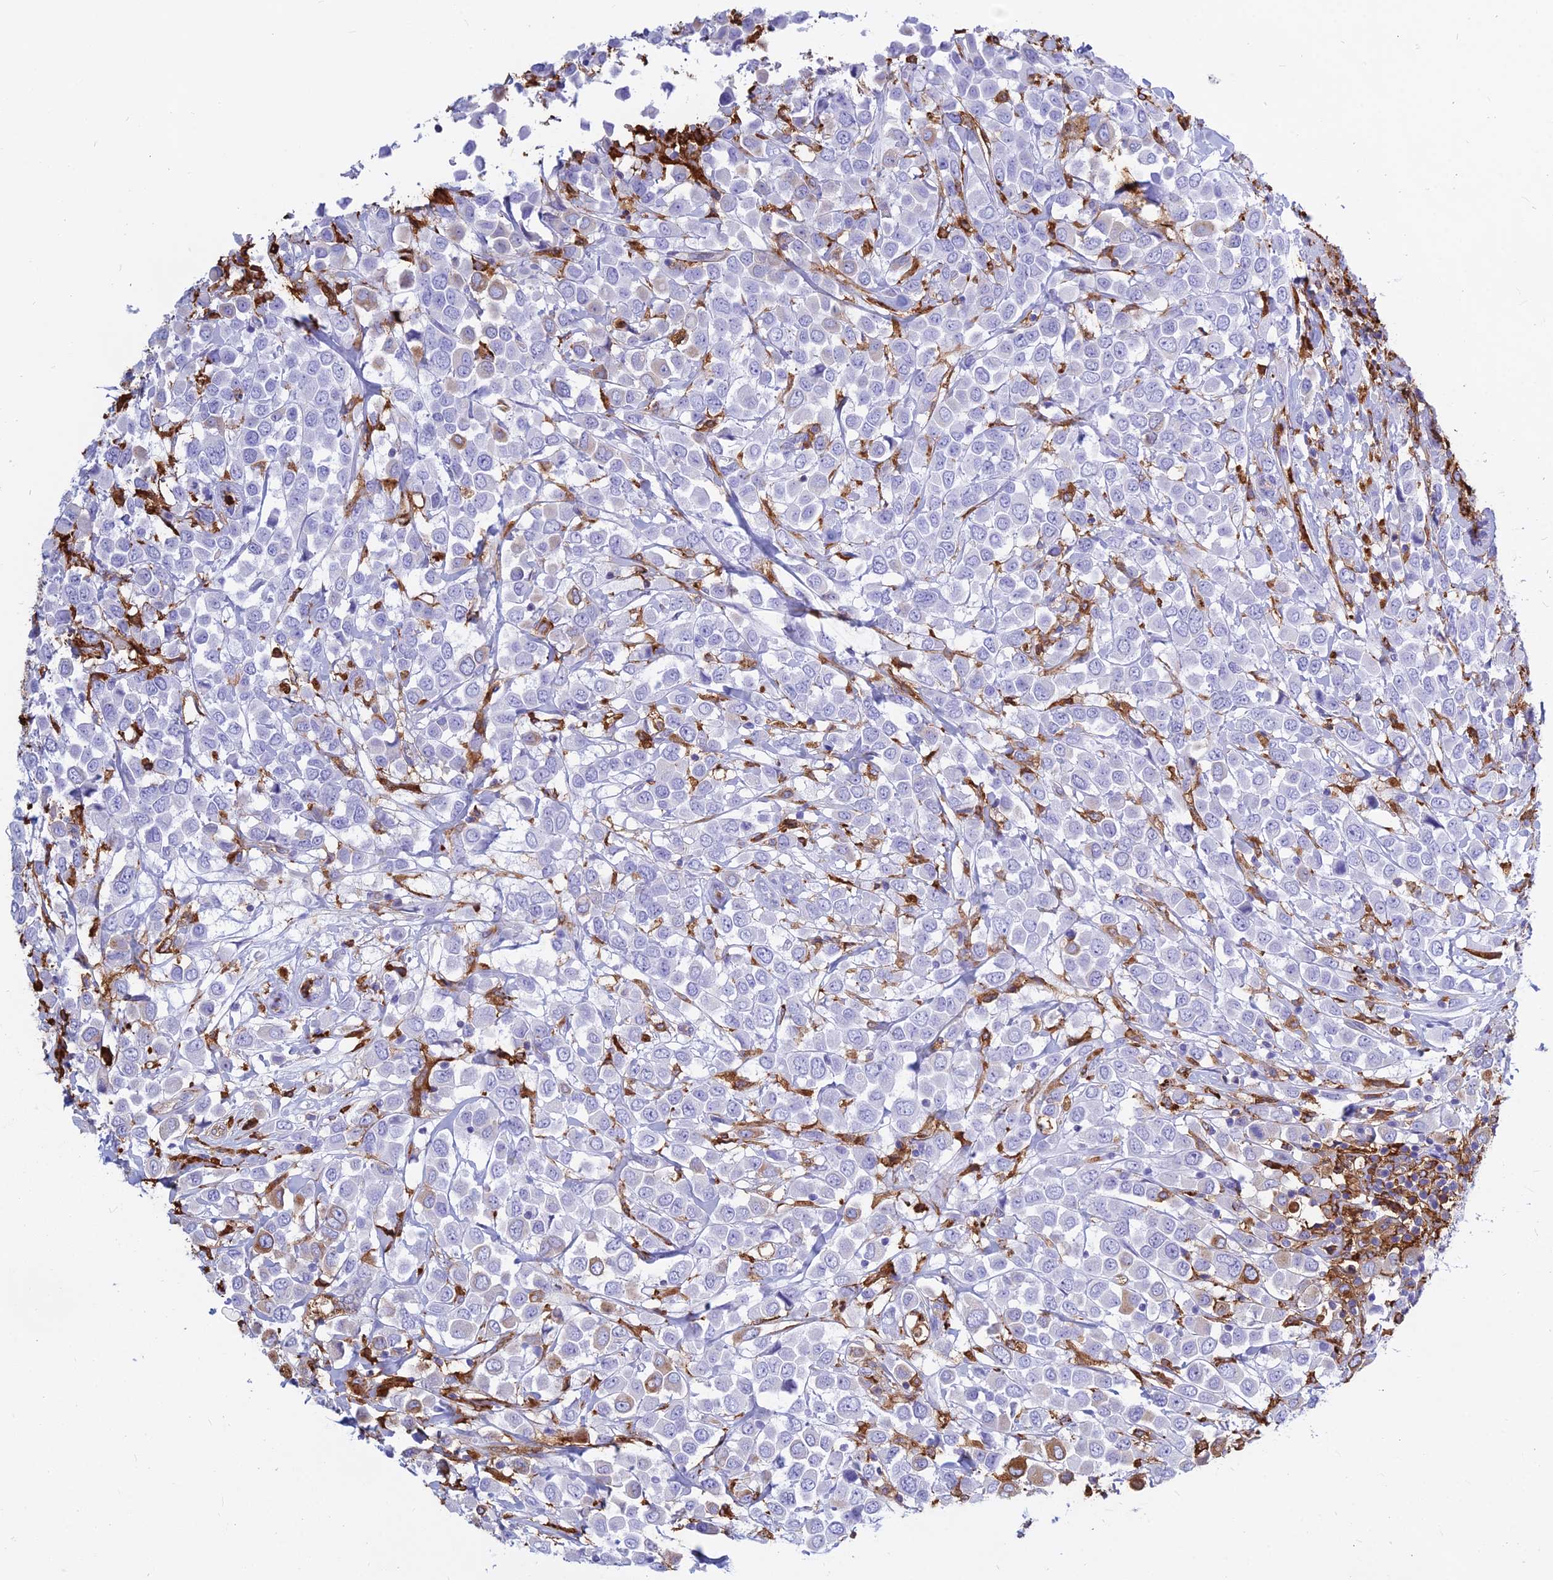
{"staining": {"intensity": "moderate", "quantity": "<25%", "location": "cytoplasmic/membranous"}, "tissue": "breast cancer", "cell_type": "Tumor cells", "image_type": "cancer", "snomed": [{"axis": "morphology", "description": "Duct carcinoma"}, {"axis": "topography", "description": "Breast"}], "caption": "Tumor cells reveal low levels of moderate cytoplasmic/membranous staining in approximately <25% of cells in breast infiltrating ductal carcinoma.", "gene": "HLA-DRB1", "patient": {"sex": "female", "age": 61}}